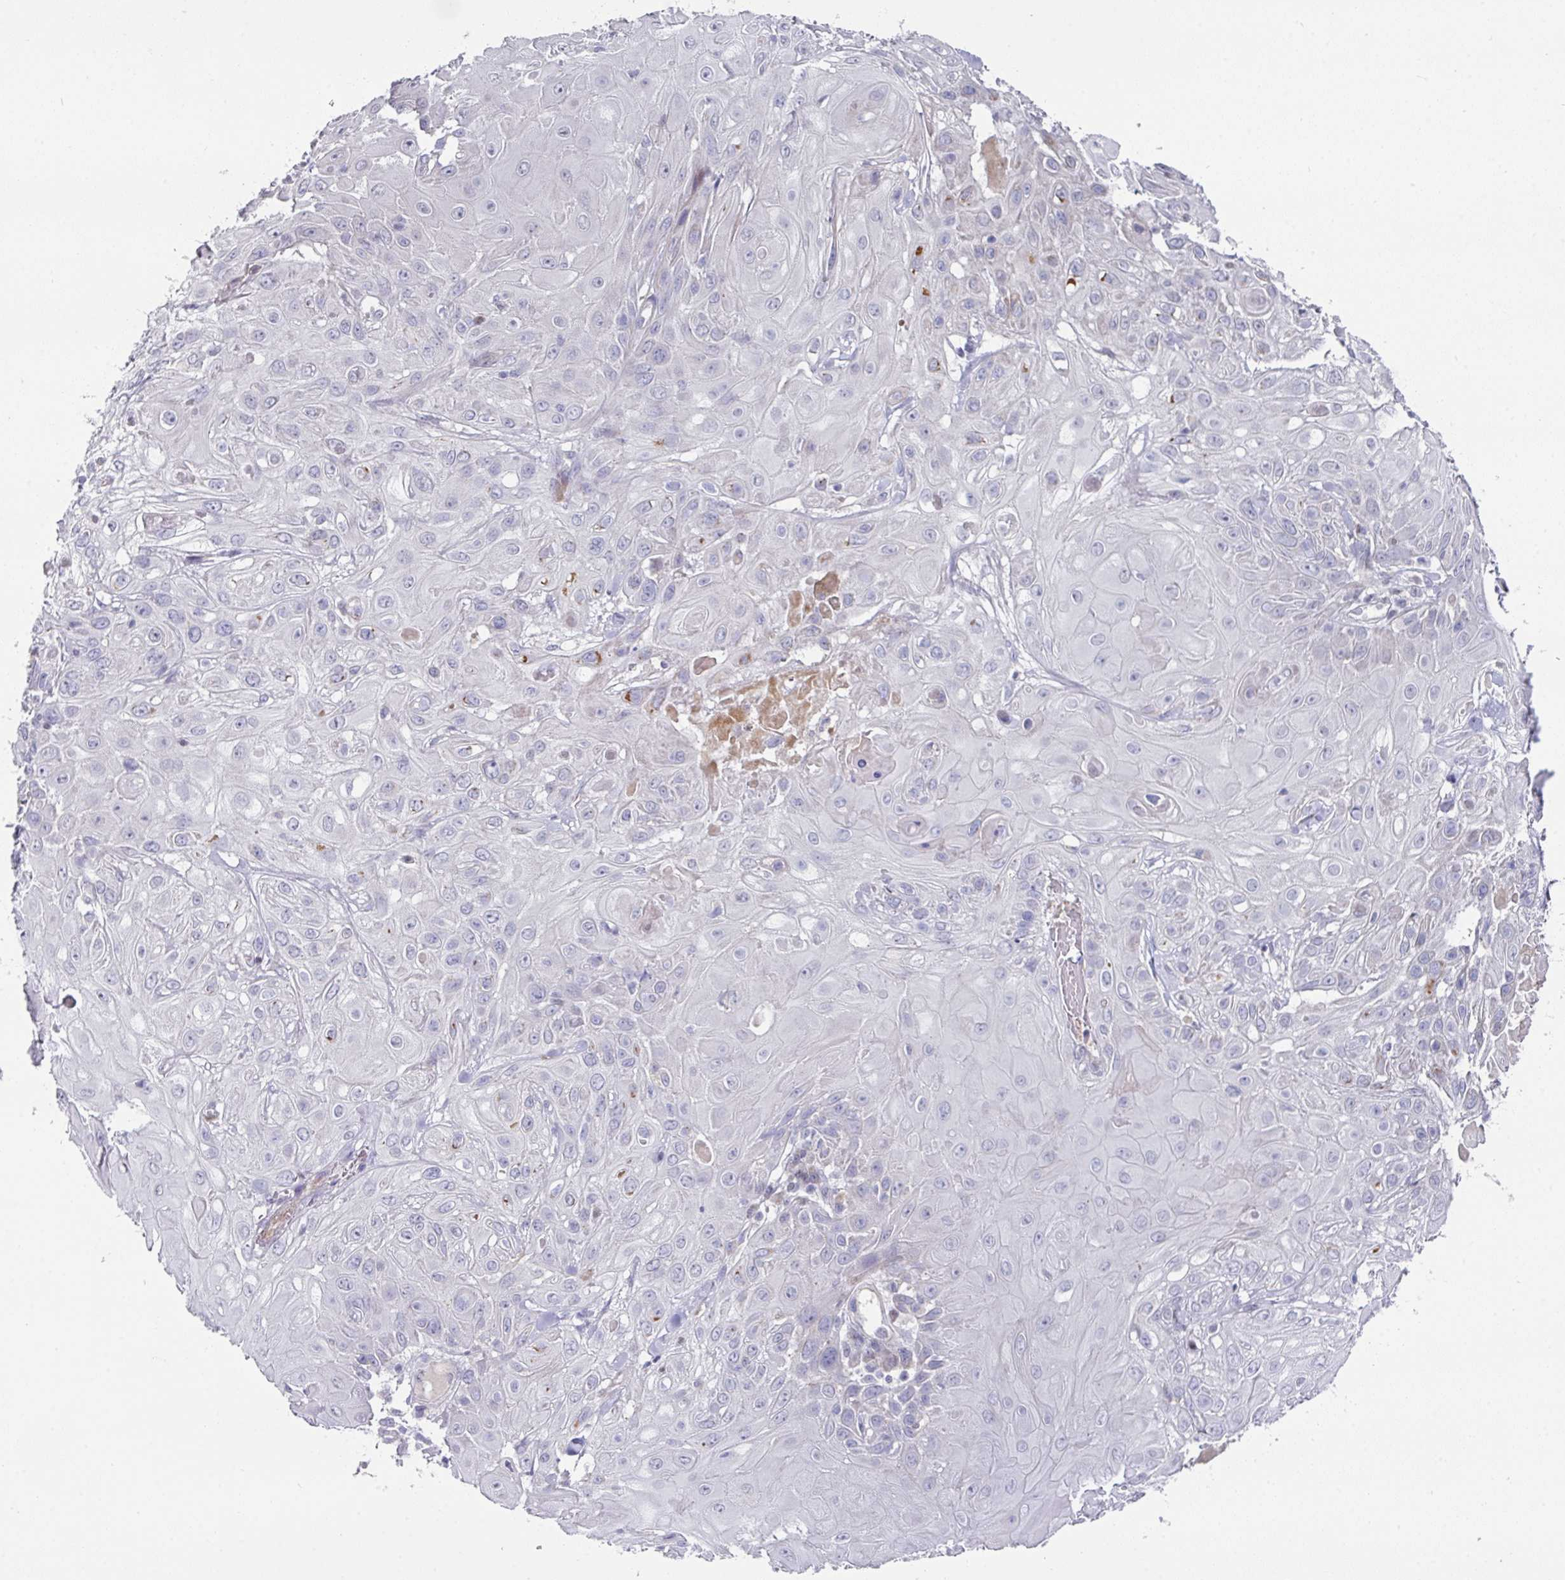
{"staining": {"intensity": "negative", "quantity": "none", "location": "none"}, "tissue": "skin cancer", "cell_type": "Tumor cells", "image_type": "cancer", "snomed": [{"axis": "morphology", "description": "Normal tissue, NOS"}, {"axis": "morphology", "description": "Squamous cell carcinoma, NOS"}, {"axis": "topography", "description": "Skin"}, {"axis": "topography", "description": "Cartilage tissue"}], "caption": "Skin squamous cell carcinoma was stained to show a protein in brown. There is no significant expression in tumor cells.", "gene": "CBX7", "patient": {"sex": "female", "age": 79}}